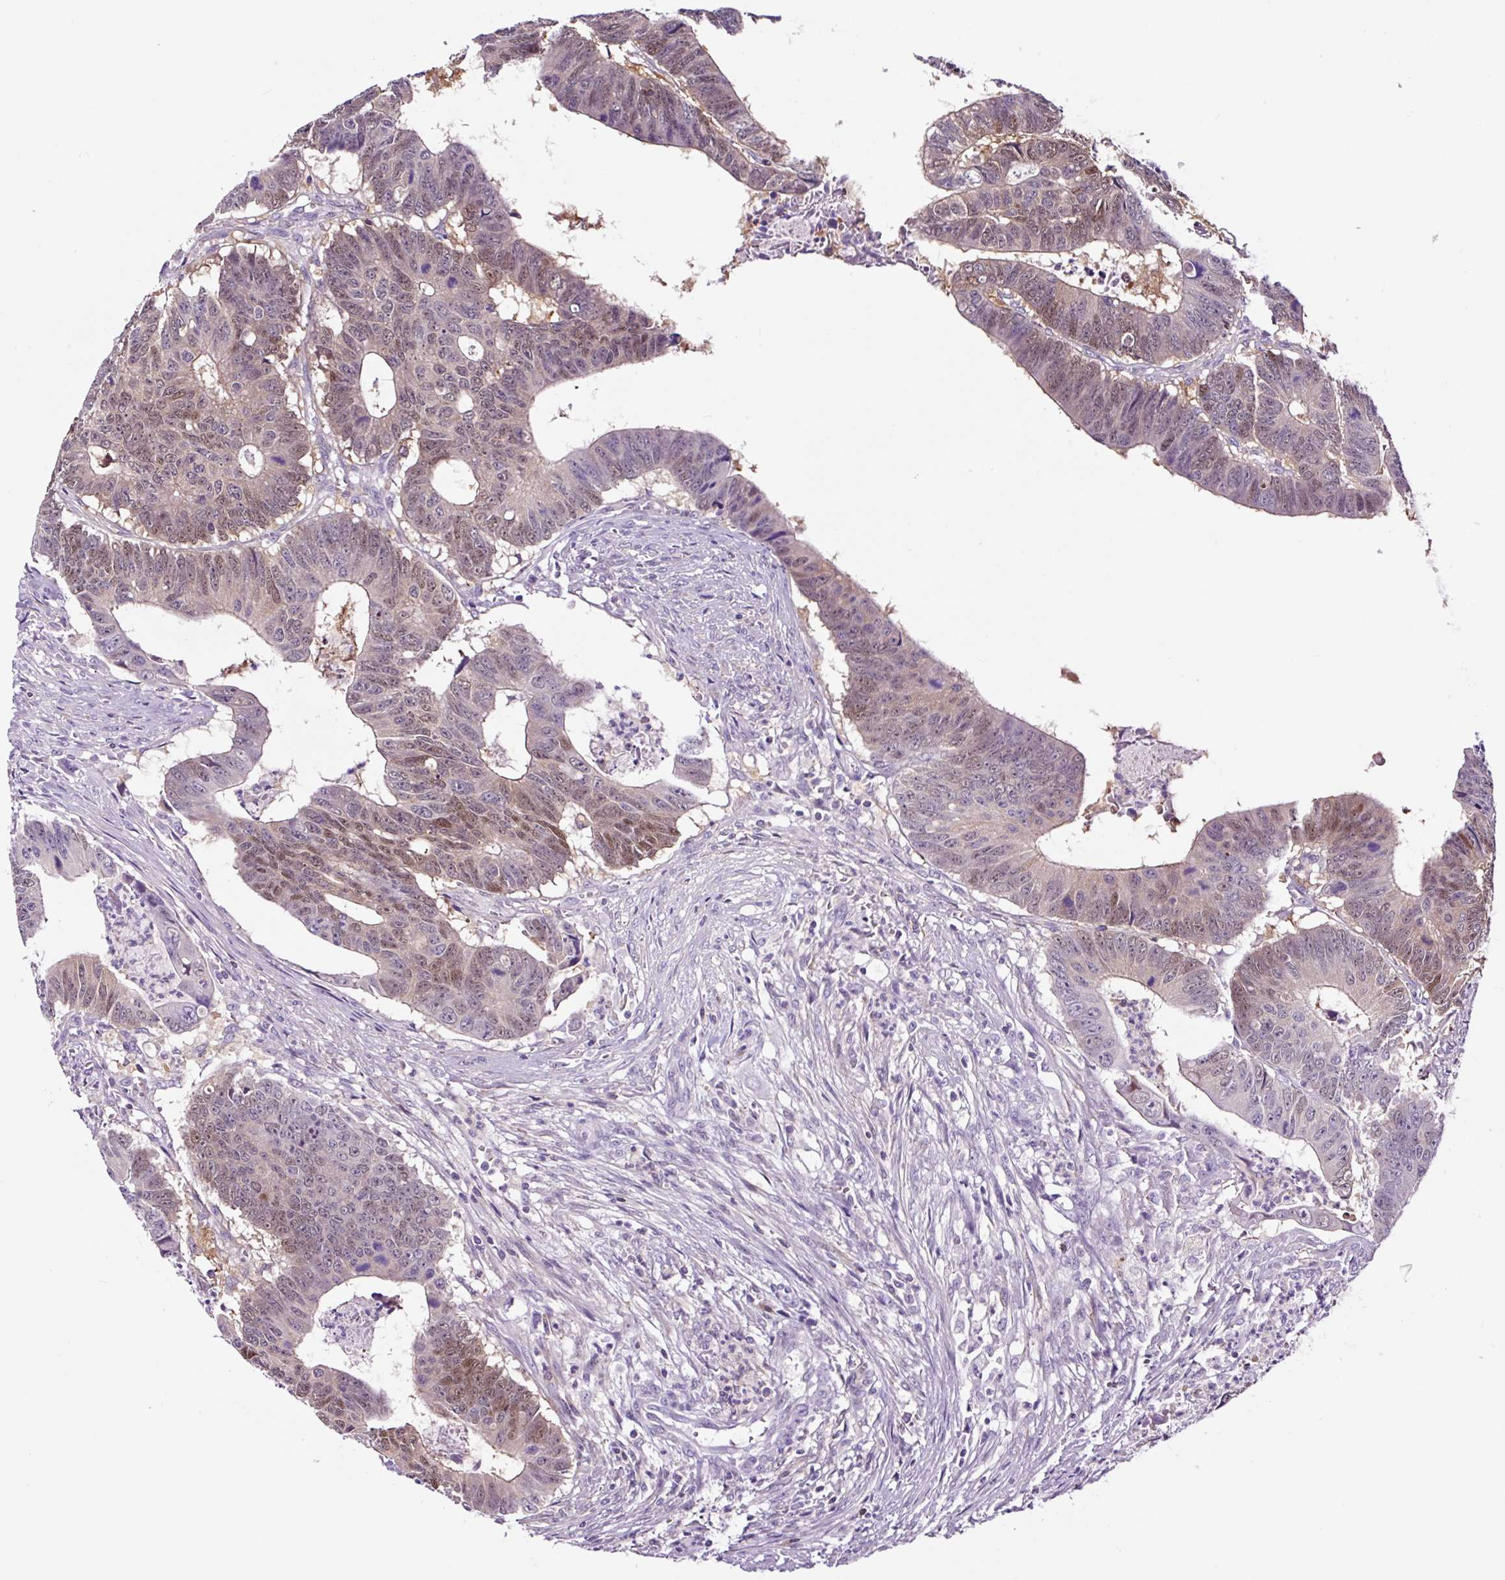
{"staining": {"intensity": "moderate", "quantity": "25%-75%", "location": "nuclear"}, "tissue": "colorectal cancer", "cell_type": "Tumor cells", "image_type": "cancer", "snomed": [{"axis": "morphology", "description": "Adenocarcinoma, NOS"}, {"axis": "topography", "description": "Colon"}], "caption": "This is a photomicrograph of immunohistochemistry (IHC) staining of colorectal cancer (adenocarcinoma), which shows moderate positivity in the nuclear of tumor cells.", "gene": "TAFA3", "patient": {"sex": "male", "age": 62}}